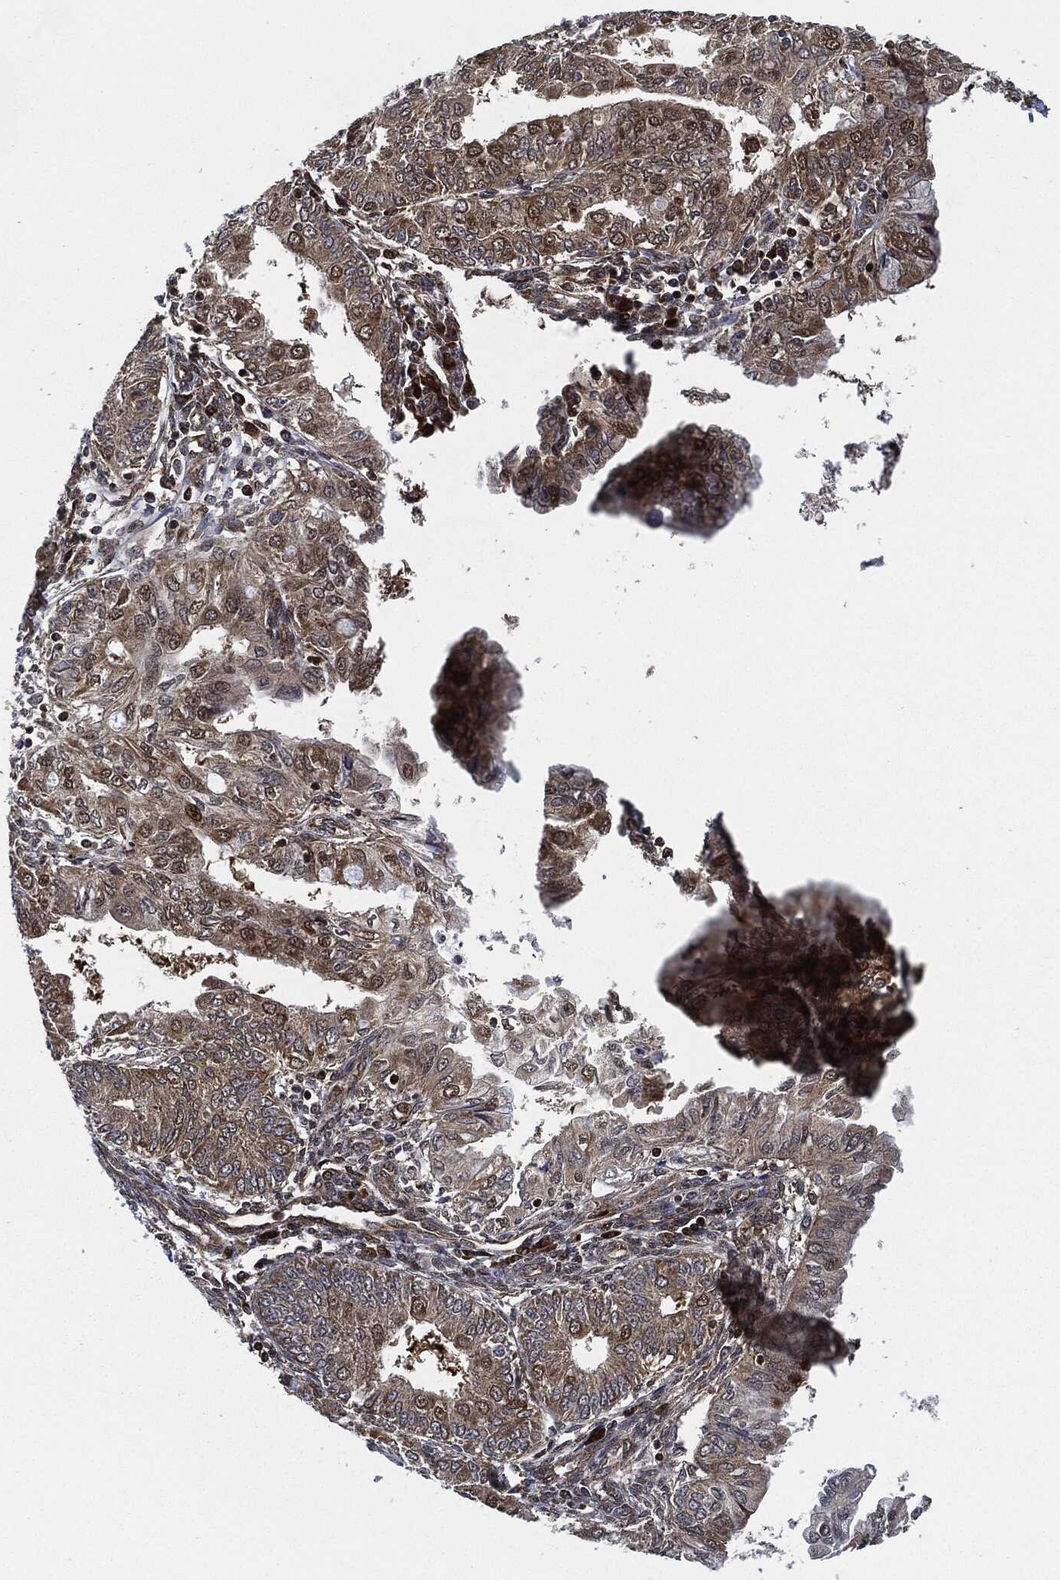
{"staining": {"intensity": "weak", "quantity": "25%-75%", "location": "cytoplasmic/membranous"}, "tissue": "endometrial cancer", "cell_type": "Tumor cells", "image_type": "cancer", "snomed": [{"axis": "morphology", "description": "Adenocarcinoma, NOS"}, {"axis": "topography", "description": "Endometrium"}], "caption": "The micrograph demonstrates staining of endometrial cancer, revealing weak cytoplasmic/membranous protein expression (brown color) within tumor cells.", "gene": "RNASEL", "patient": {"sex": "female", "age": 68}}